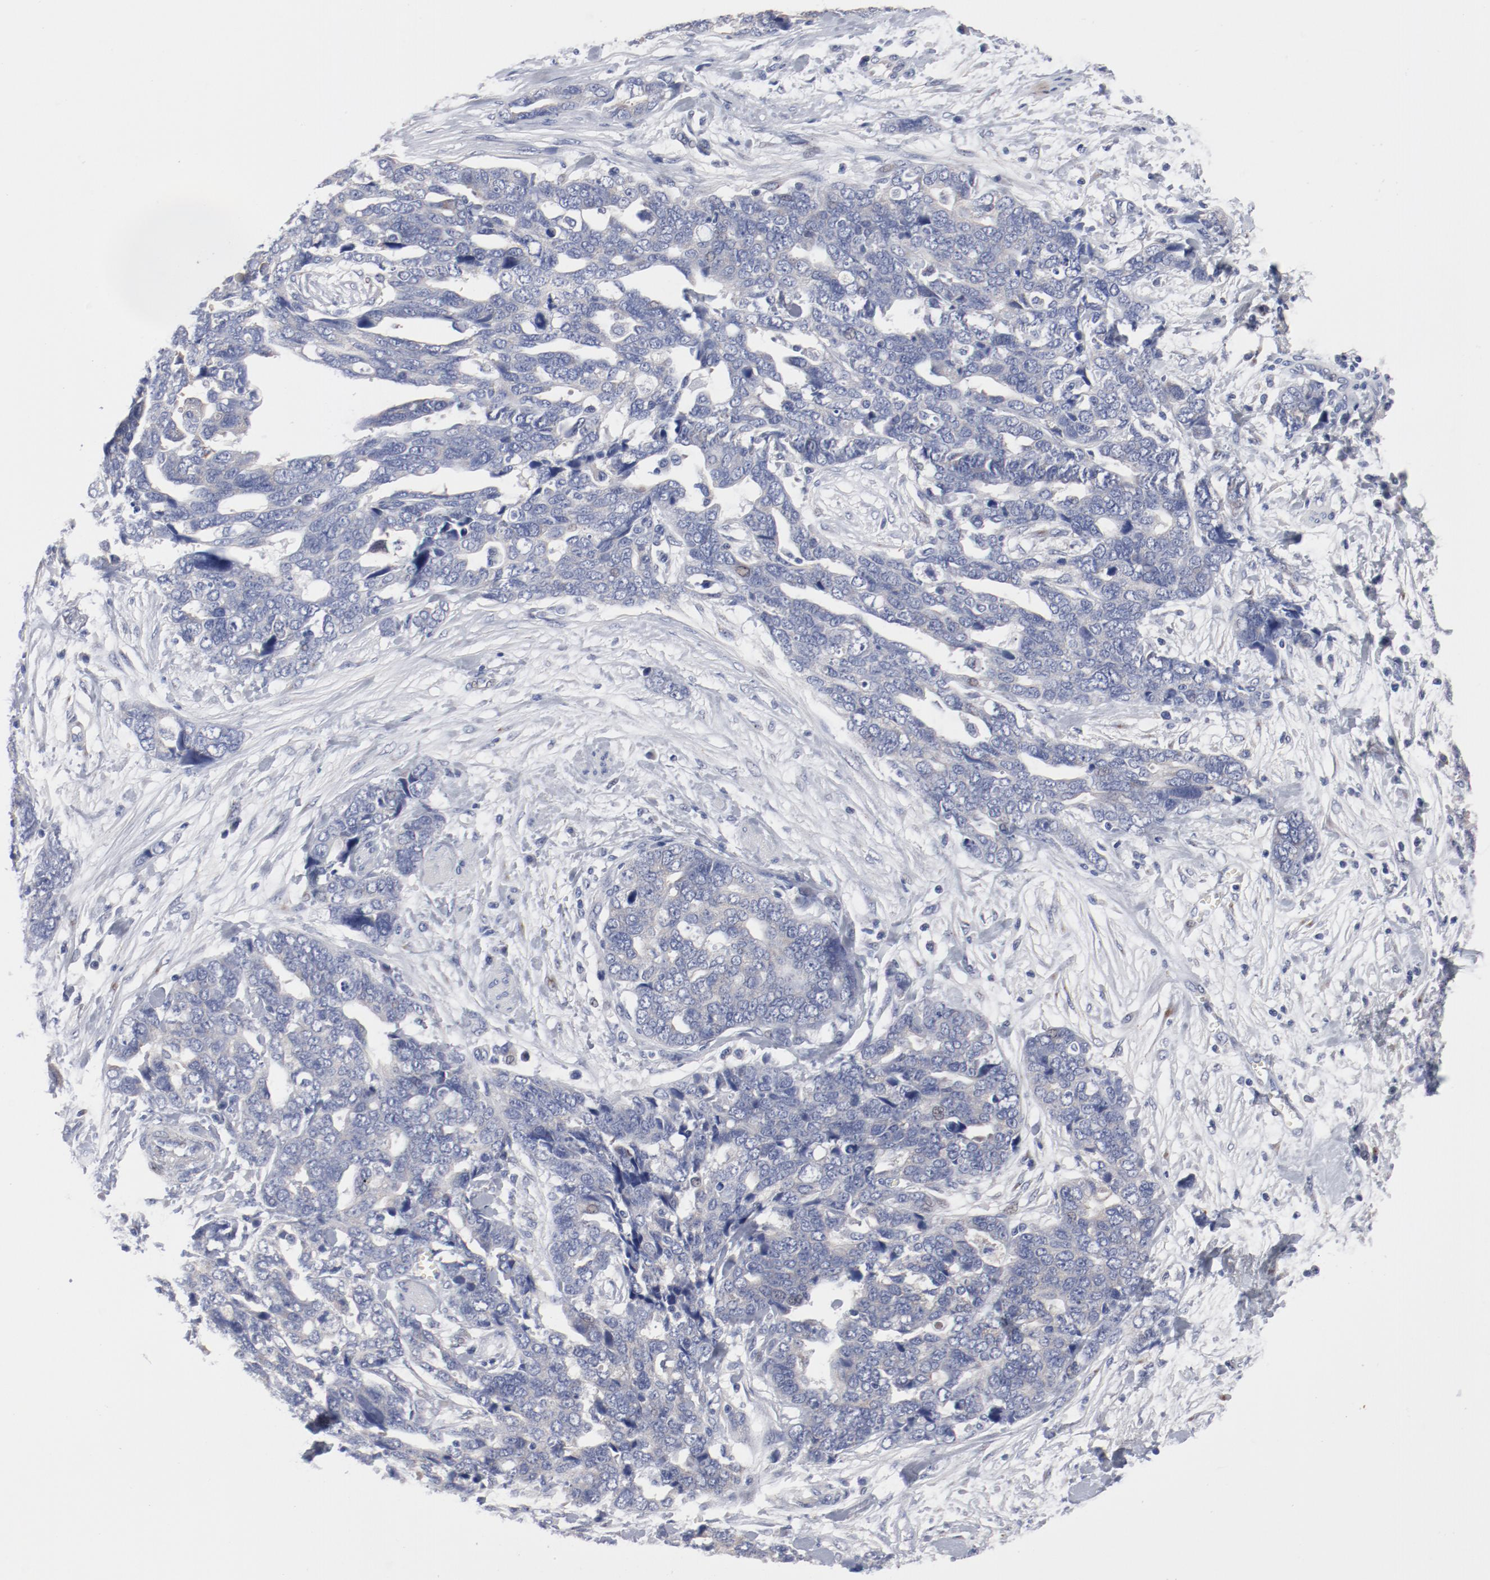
{"staining": {"intensity": "negative", "quantity": "none", "location": "none"}, "tissue": "ovarian cancer", "cell_type": "Tumor cells", "image_type": "cancer", "snomed": [{"axis": "morphology", "description": "Normal tissue, NOS"}, {"axis": "morphology", "description": "Cystadenocarcinoma, serous, NOS"}, {"axis": "topography", "description": "Fallopian tube"}, {"axis": "topography", "description": "Ovary"}], "caption": "A photomicrograph of human ovarian cancer (serous cystadenocarcinoma) is negative for staining in tumor cells. (Stains: DAB immunohistochemistry with hematoxylin counter stain, Microscopy: brightfield microscopy at high magnification).", "gene": "GPR143", "patient": {"sex": "female", "age": 56}}